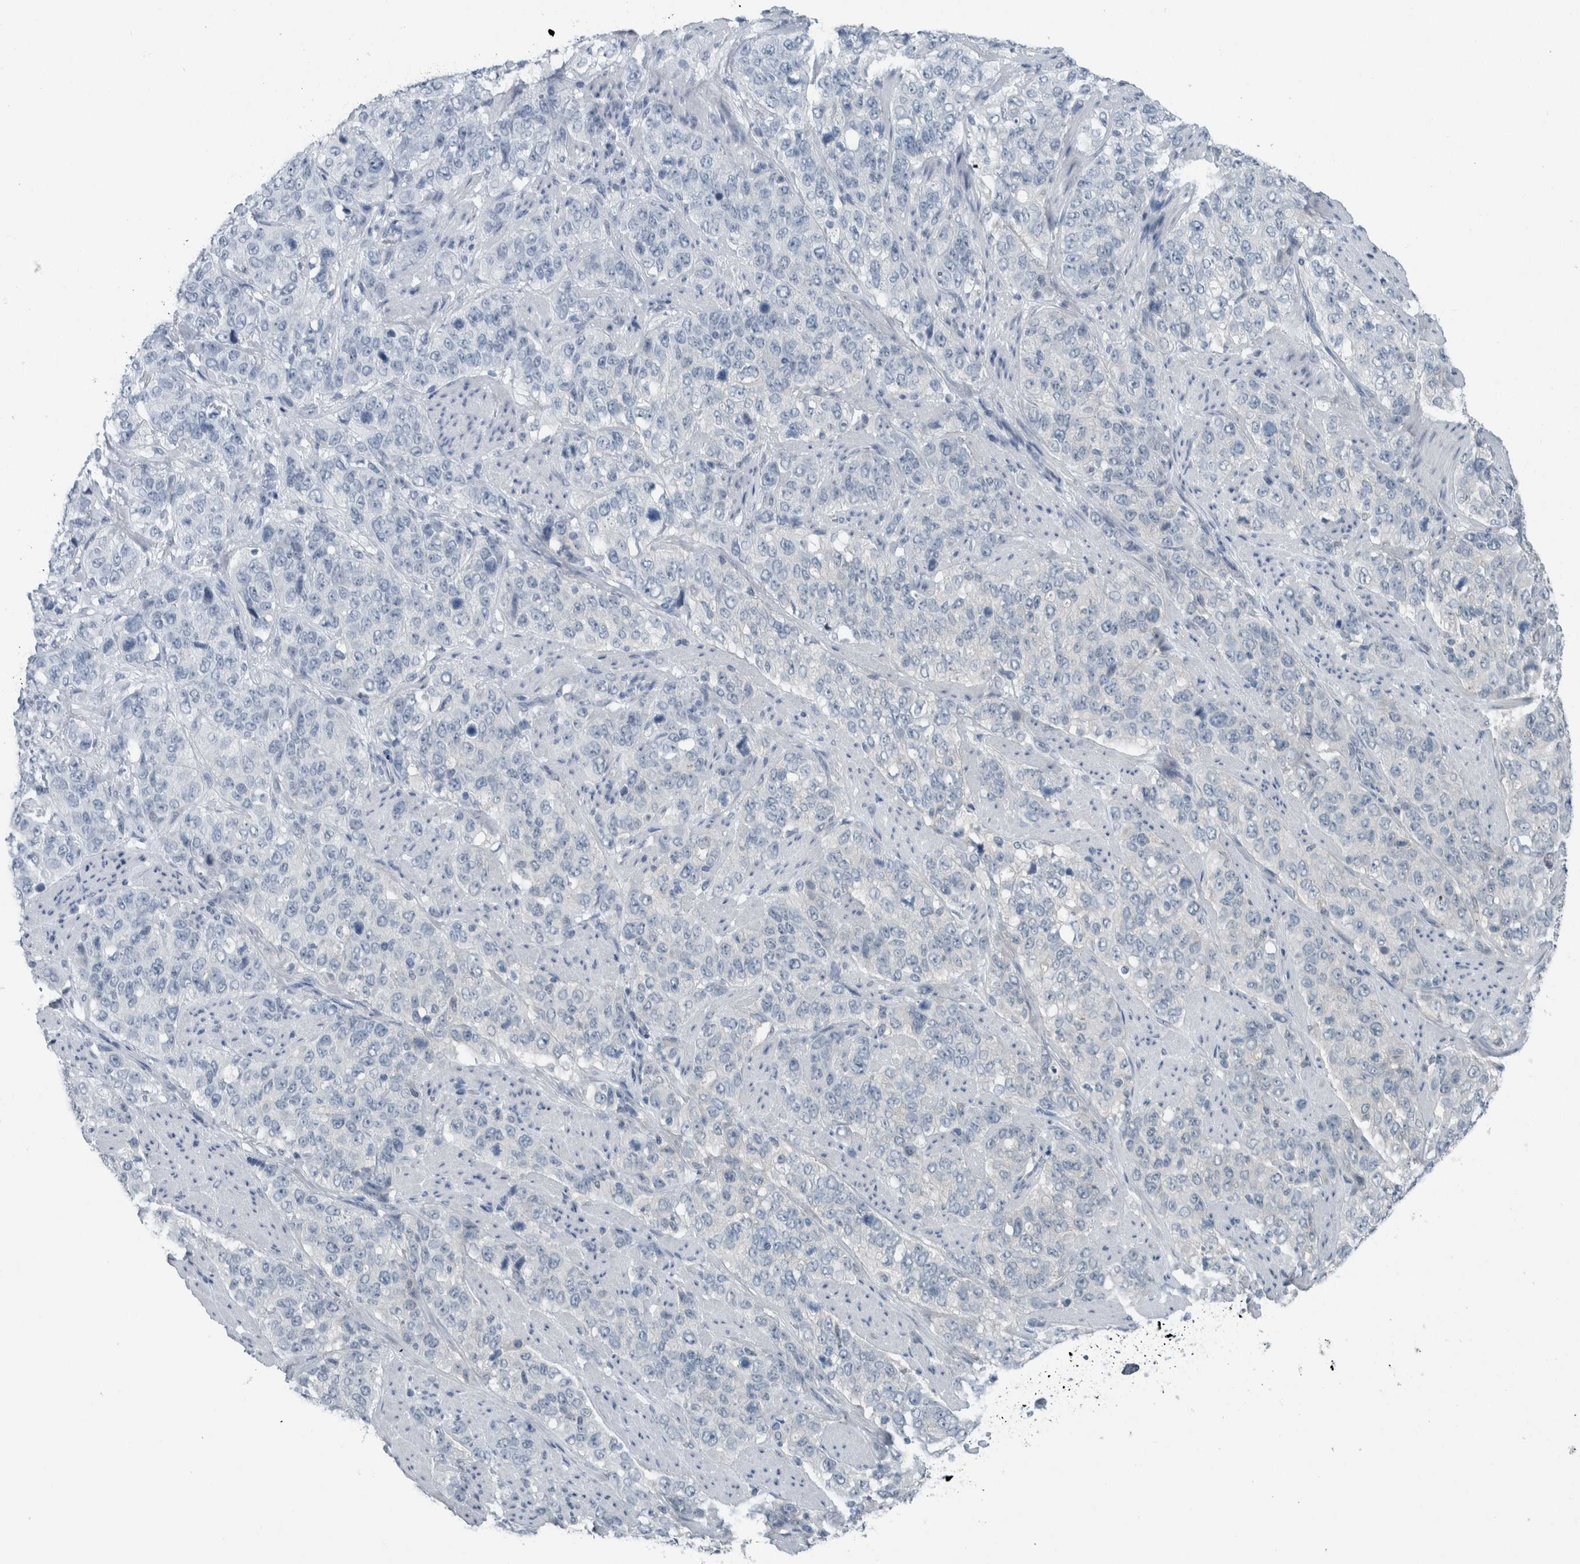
{"staining": {"intensity": "negative", "quantity": "none", "location": "none"}, "tissue": "stomach cancer", "cell_type": "Tumor cells", "image_type": "cancer", "snomed": [{"axis": "morphology", "description": "Adenocarcinoma, NOS"}, {"axis": "topography", "description": "Stomach"}], "caption": "Stomach adenocarcinoma was stained to show a protein in brown. There is no significant expression in tumor cells. (Brightfield microscopy of DAB IHC at high magnification).", "gene": "MYO1E", "patient": {"sex": "male", "age": 48}}